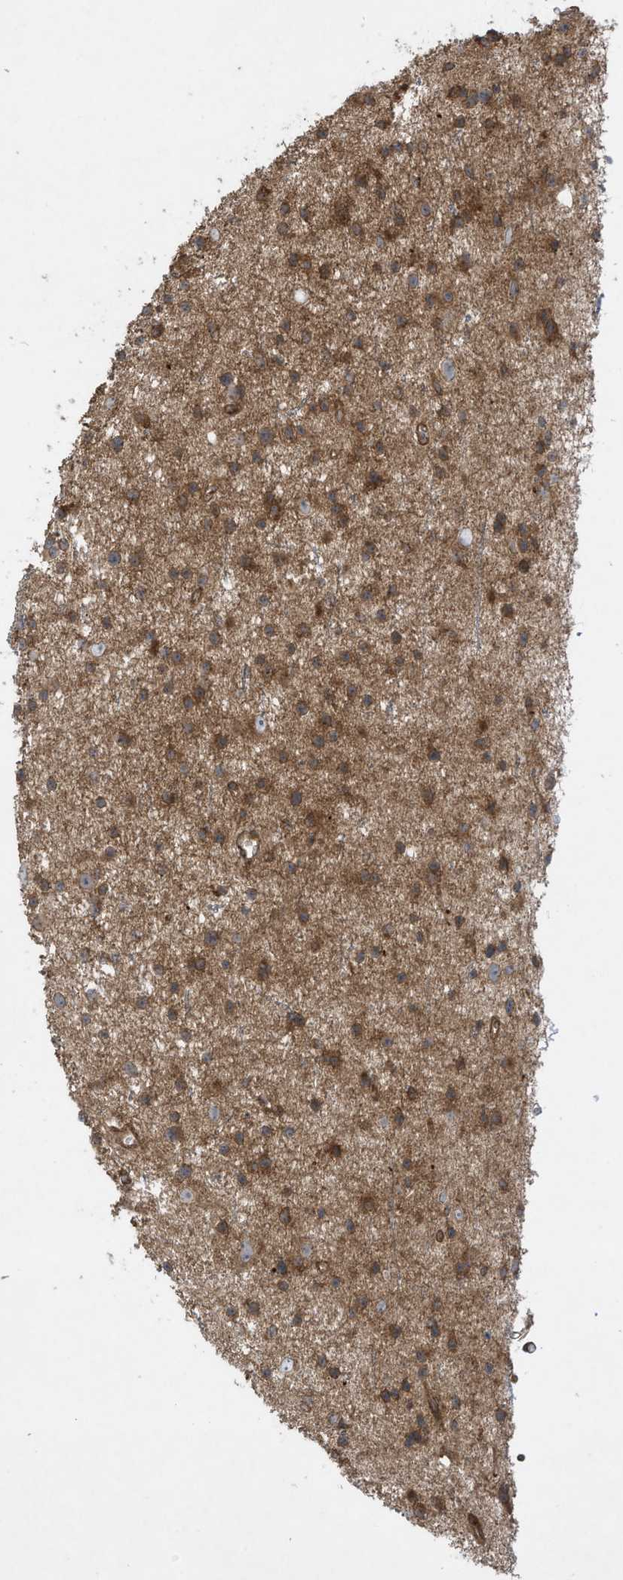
{"staining": {"intensity": "moderate", "quantity": ">75%", "location": "cytoplasmic/membranous"}, "tissue": "glioma", "cell_type": "Tumor cells", "image_type": "cancer", "snomed": [{"axis": "morphology", "description": "Glioma, malignant, Low grade"}, {"axis": "topography", "description": "Cerebral cortex"}], "caption": "Low-grade glioma (malignant) stained for a protein (brown) displays moderate cytoplasmic/membranous positive positivity in approximately >75% of tumor cells.", "gene": "DDIT4", "patient": {"sex": "female", "age": 39}}